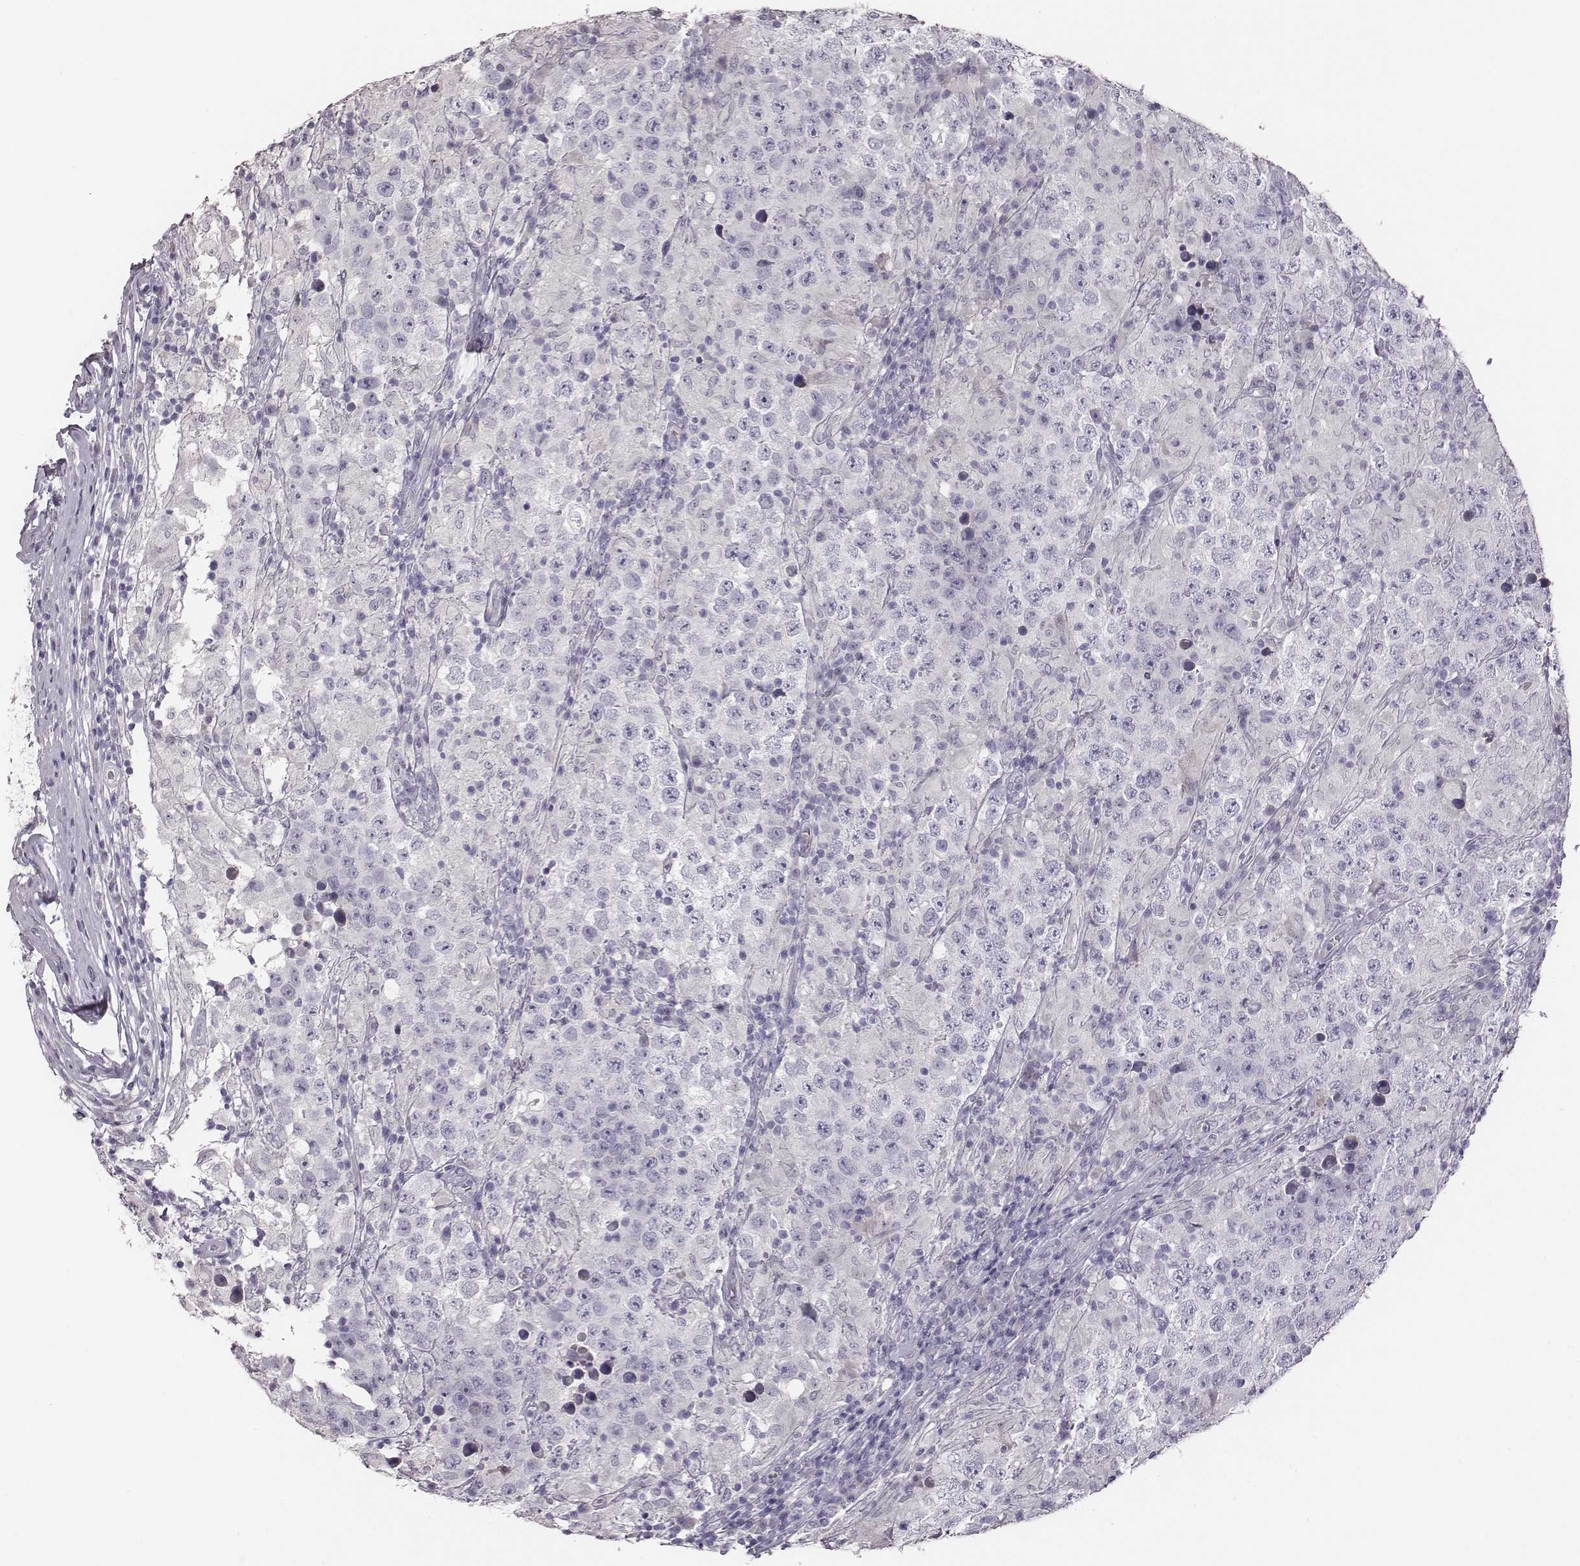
{"staining": {"intensity": "negative", "quantity": "none", "location": "none"}, "tissue": "testis cancer", "cell_type": "Tumor cells", "image_type": "cancer", "snomed": [{"axis": "morphology", "description": "Seminoma, NOS"}, {"axis": "morphology", "description": "Carcinoma, Embryonal, NOS"}, {"axis": "topography", "description": "Testis"}], "caption": "Testis cancer was stained to show a protein in brown. There is no significant staining in tumor cells.", "gene": "GUCA1A", "patient": {"sex": "male", "age": 41}}